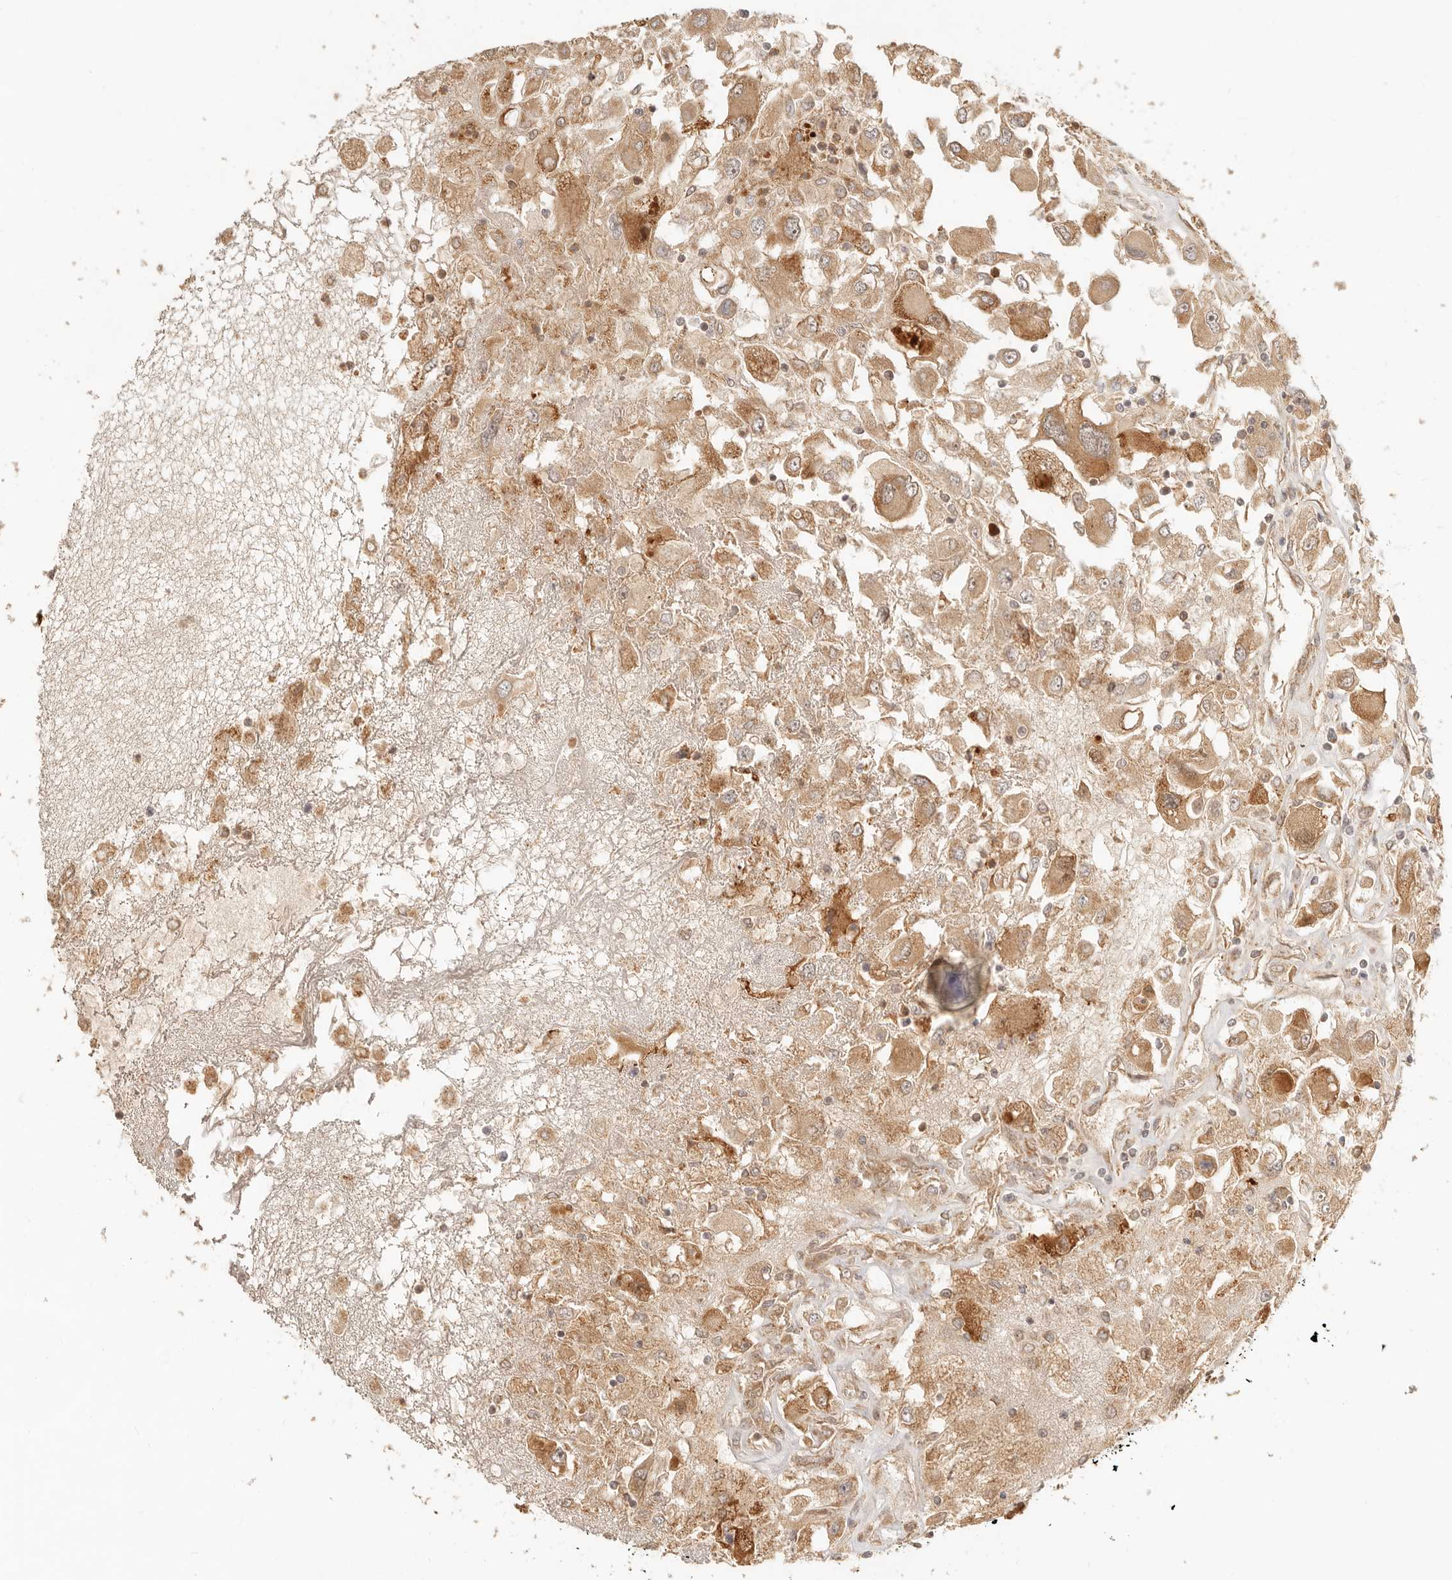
{"staining": {"intensity": "moderate", "quantity": ">75%", "location": "cytoplasmic/membranous"}, "tissue": "renal cancer", "cell_type": "Tumor cells", "image_type": "cancer", "snomed": [{"axis": "morphology", "description": "Adenocarcinoma, NOS"}, {"axis": "topography", "description": "Kidney"}], "caption": "Immunohistochemistry (IHC) image of human renal cancer (adenocarcinoma) stained for a protein (brown), which demonstrates medium levels of moderate cytoplasmic/membranous expression in about >75% of tumor cells.", "gene": "BAALC", "patient": {"sex": "female", "age": 52}}